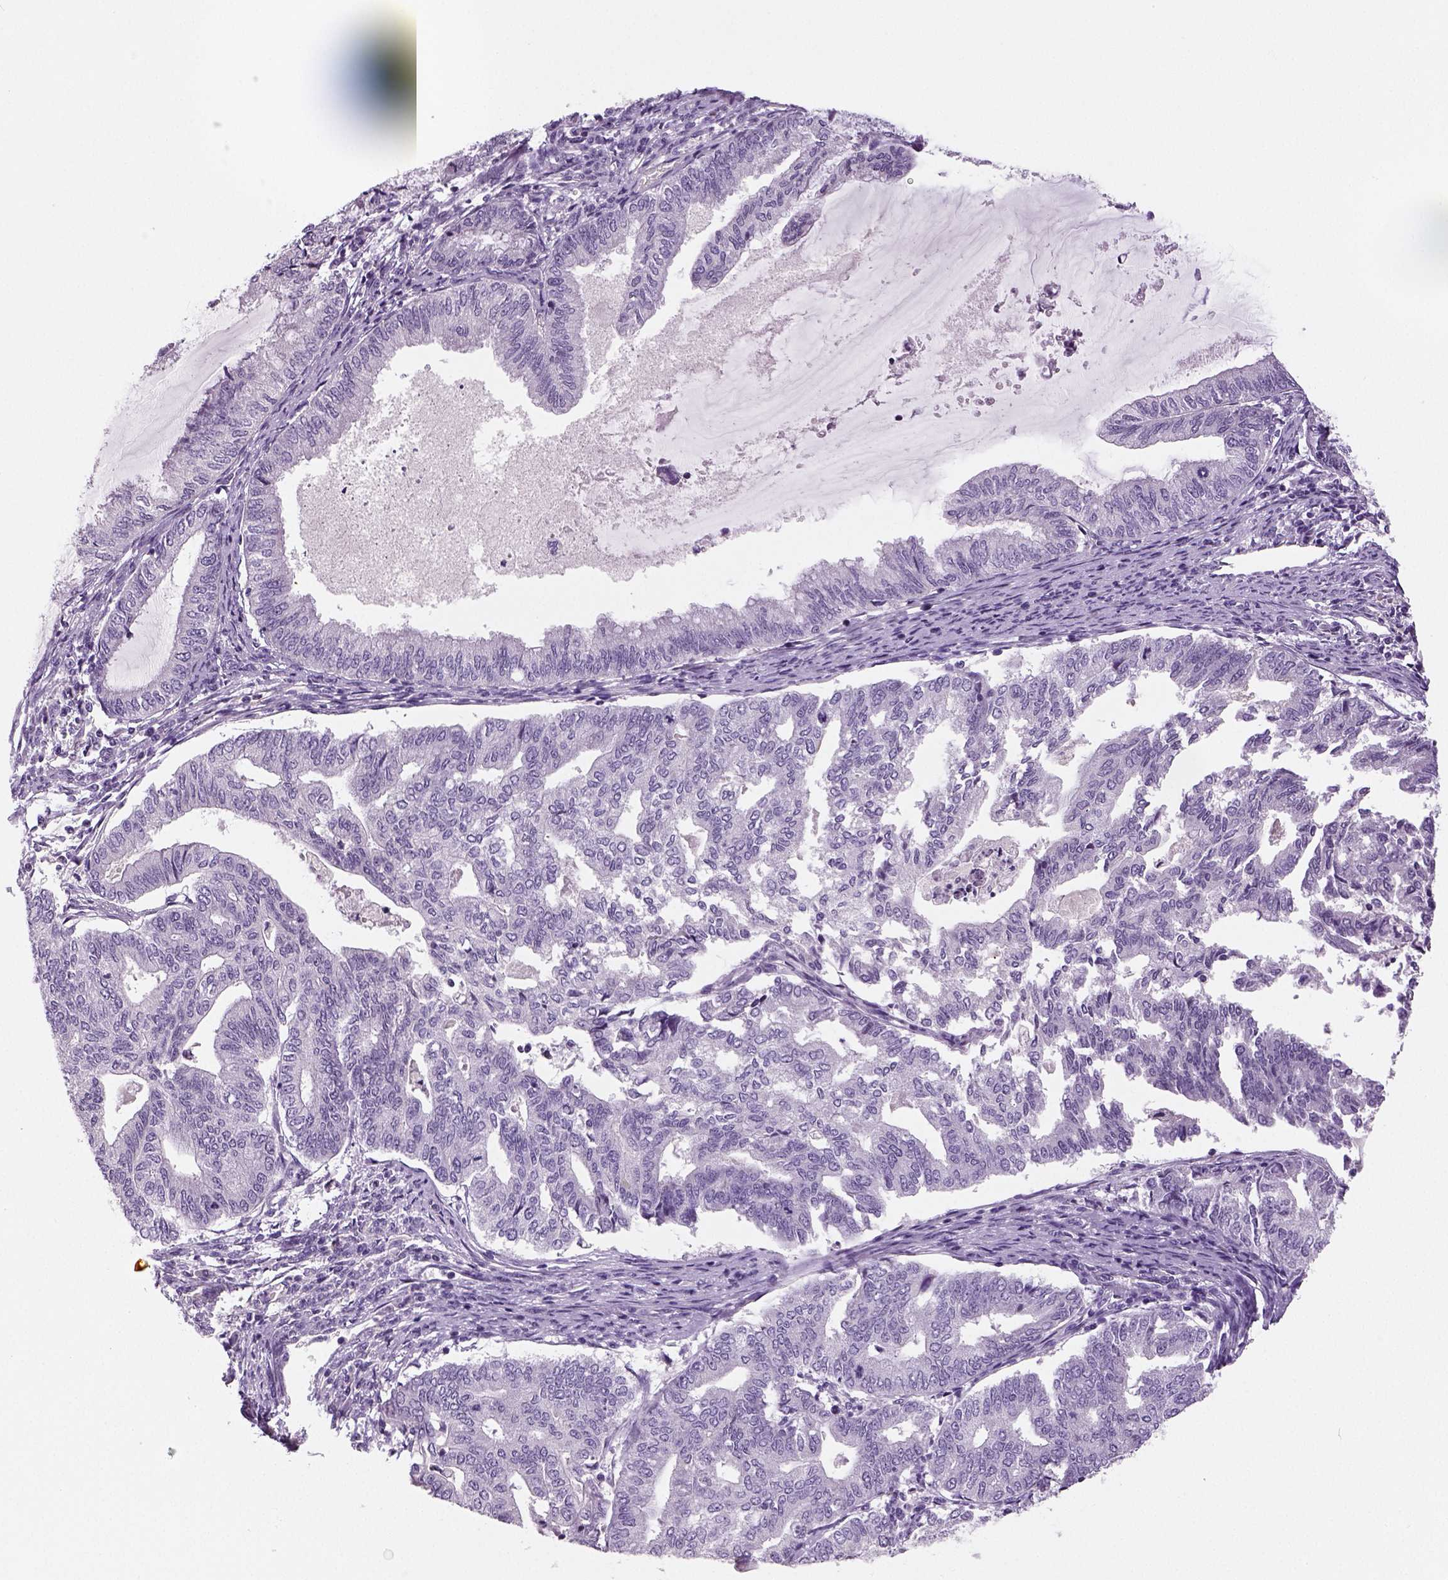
{"staining": {"intensity": "negative", "quantity": "none", "location": "none"}, "tissue": "endometrial cancer", "cell_type": "Tumor cells", "image_type": "cancer", "snomed": [{"axis": "morphology", "description": "Adenocarcinoma, NOS"}, {"axis": "topography", "description": "Endometrium"}], "caption": "Immunohistochemistry (IHC) micrograph of human adenocarcinoma (endometrial) stained for a protein (brown), which displays no staining in tumor cells.", "gene": "TSPAN7", "patient": {"sex": "female", "age": 79}}